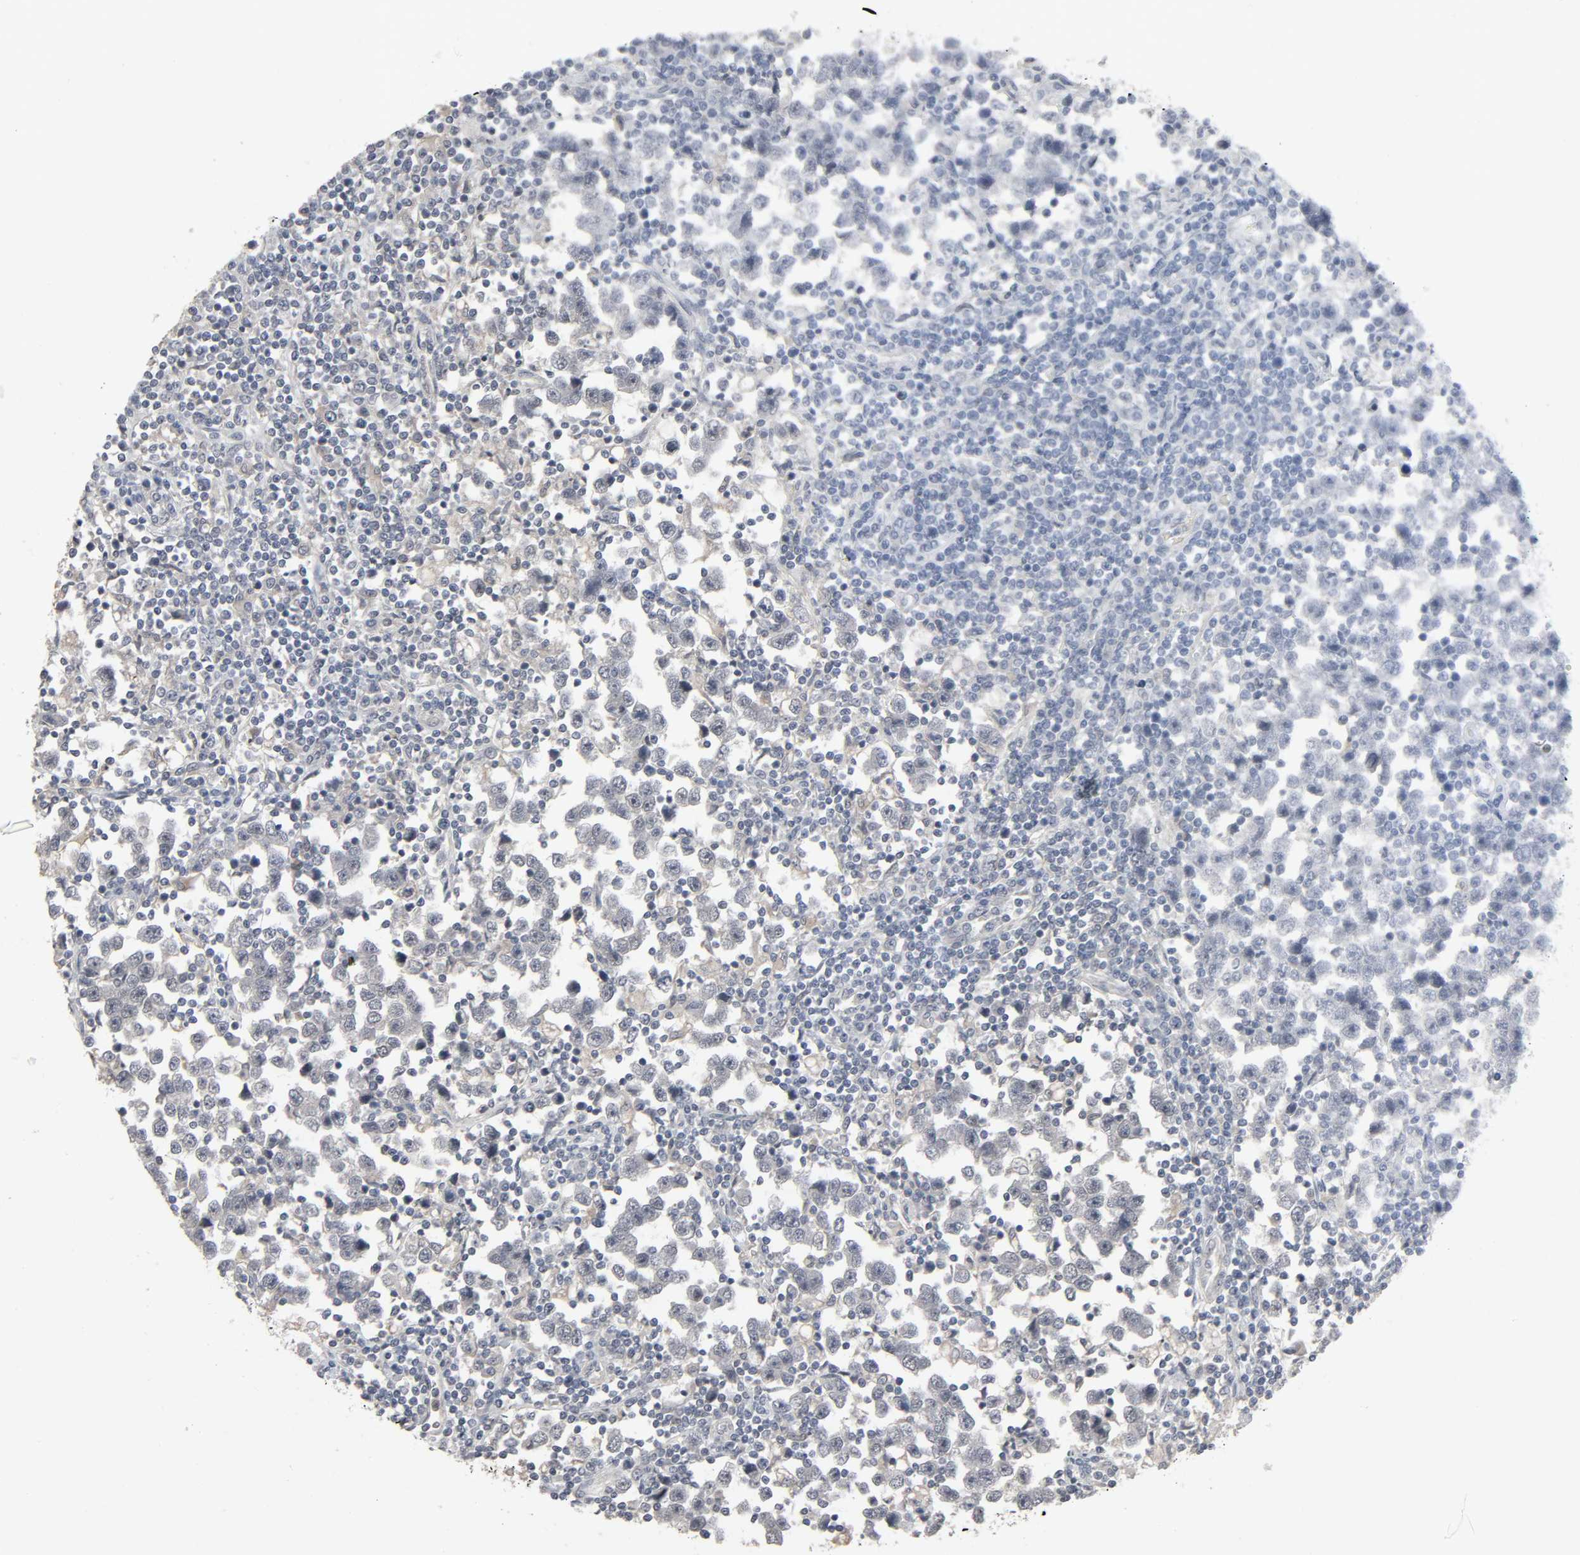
{"staining": {"intensity": "negative", "quantity": "none", "location": "none"}, "tissue": "testis cancer", "cell_type": "Tumor cells", "image_type": "cancer", "snomed": [{"axis": "morphology", "description": "Seminoma, NOS"}, {"axis": "topography", "description": "Testis"}], "caption": "Tumor cells are negative for protein expression in human testis cancer.", "gene": "ZNF222", "patient": {"sex": "male", "age": 43}}